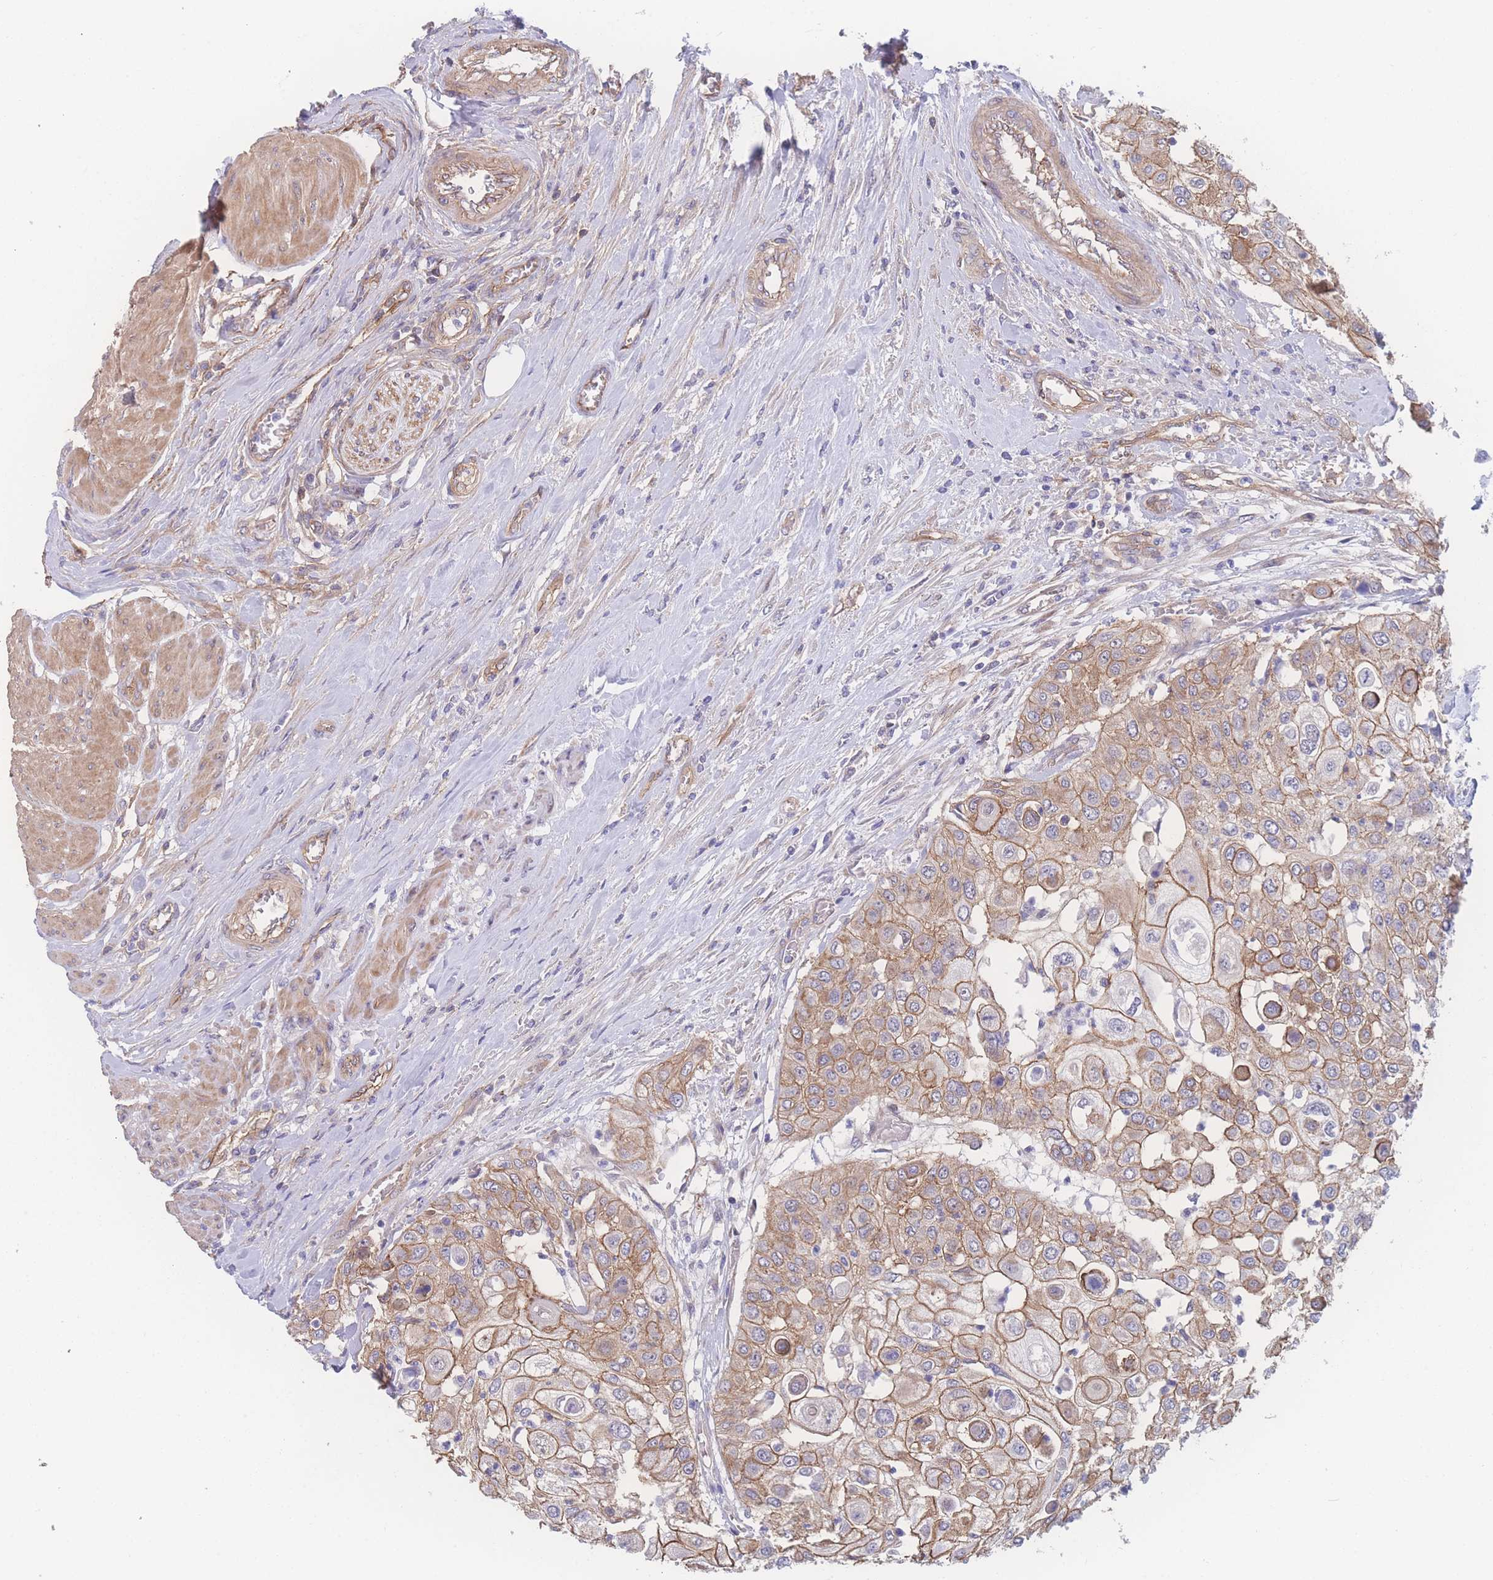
{"staining": {"intensity": "moderate", "quantity": ">75%", "location": "cytoplasmic/membranous"}, "tissue": "urothelial cancer", "cell_type": "Tumor cells", "image_type": "cancer", "snomed": [{"axis": "morphology", "description": "Urothelial carcinoma, High grade"}, {"axis": "topography", "description": "Urinary bladder"}], "caption": "Immunohistochemistry staining of urothelial cancer, which shows medium levels of moderate cytoplasmic/membranous expression in approximately >75% of tumor cells indicating moderate cytoplasmic/membranous protein expression. The staining was performed using DAB (3,3'-diaminobenzidine) (brown) for protein detection and nuclei were counterstained in hematoxylin (blue).", "gene": "CFAP97", "patient": {"sex": "female", "age": 79}}